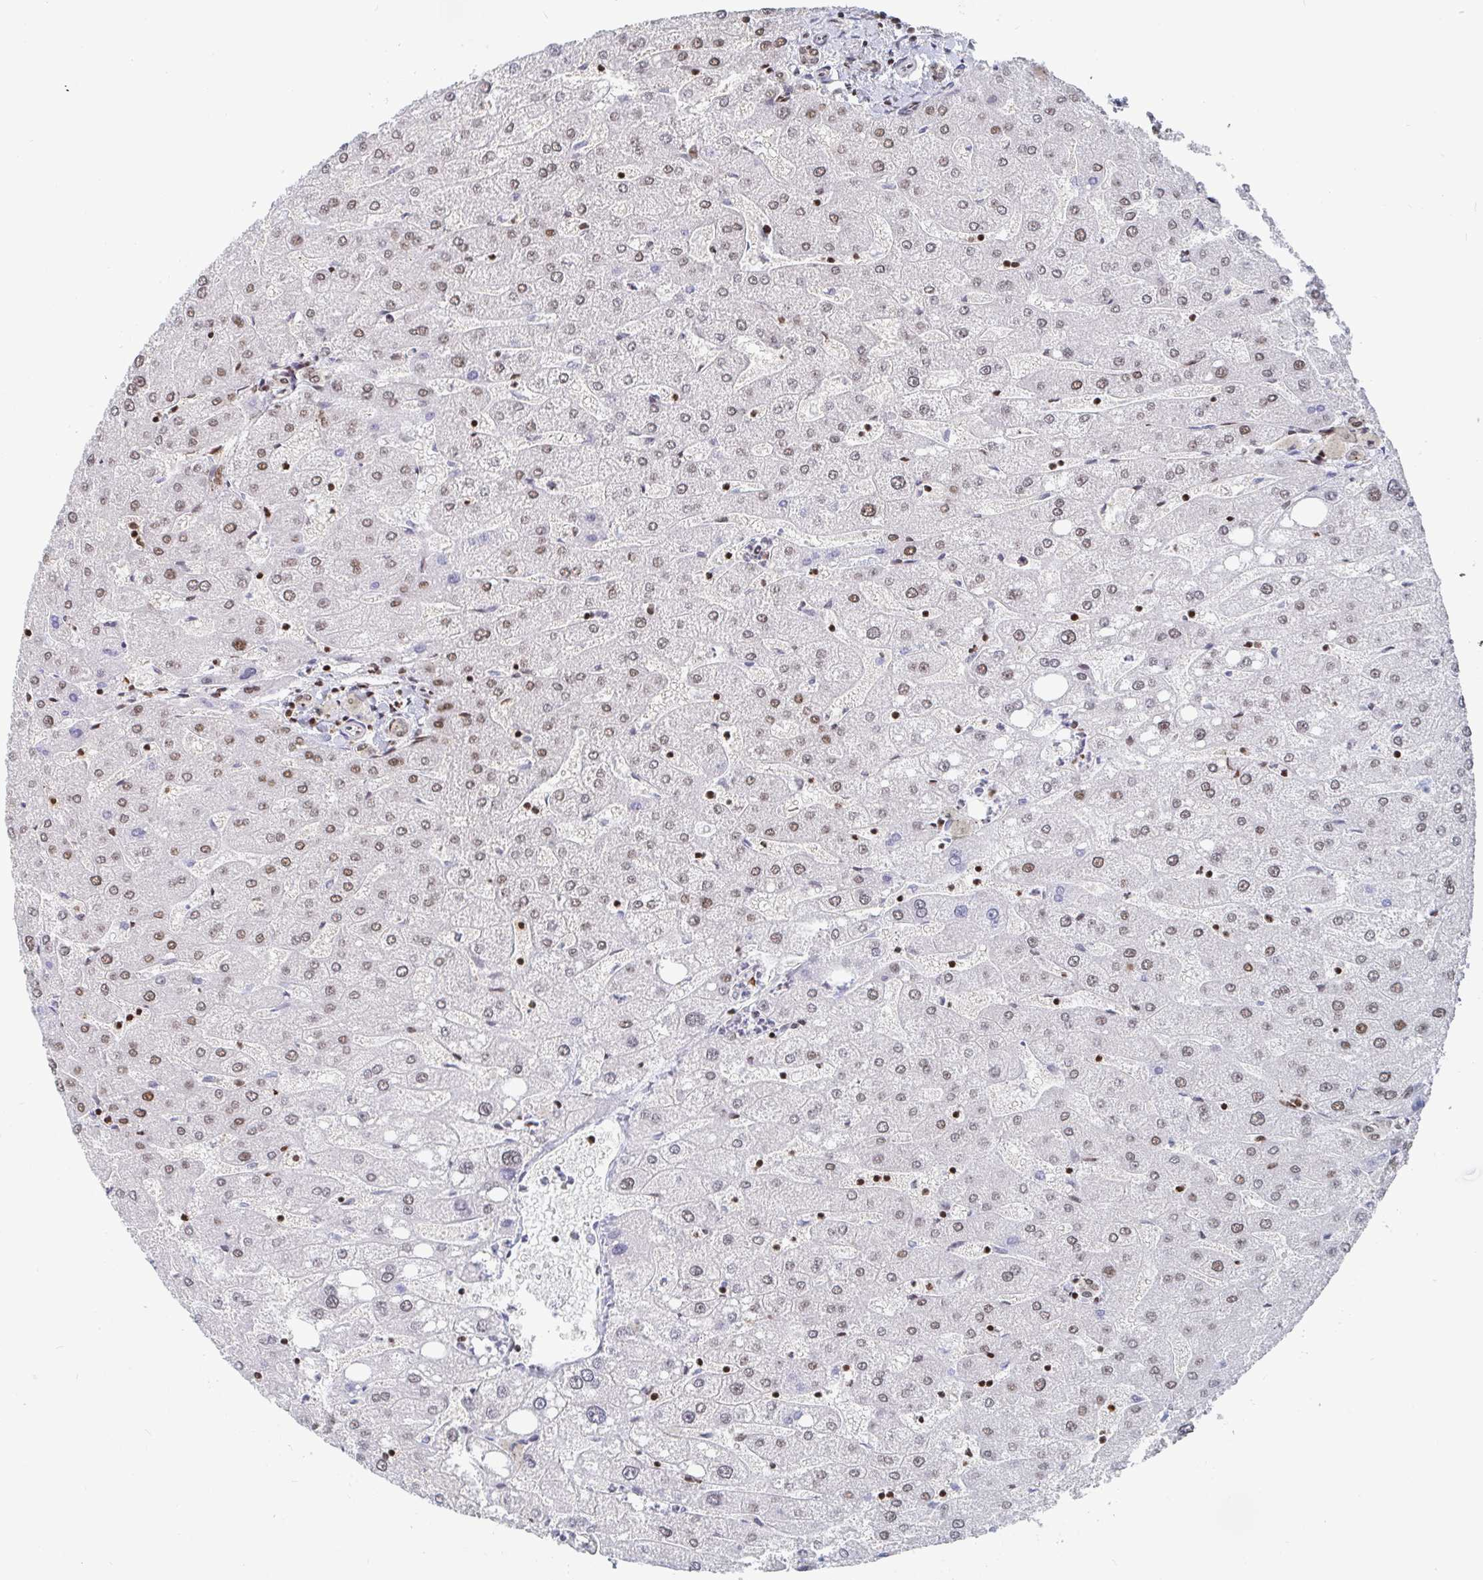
{"staining": {"intensity": "moderate", "quantity": ">75%", "location": "nuclear"}, "tissue": "liver", "cell_type": "Cholangiocytes", "image_type": "normal", "snomed": [{"axis": "morphology", "description": "Normal tissue, NOS"}, {"axis": "topography", "description": "Liver"}], "caption": "The image exhibits immunohistochemical staining of unremarkable liver. There is moderate nuclear positivity is present in approximately >75% of cholangiocytes.", "gene": "EWSR1", "patient": {"sex": "male", "age": 67}}